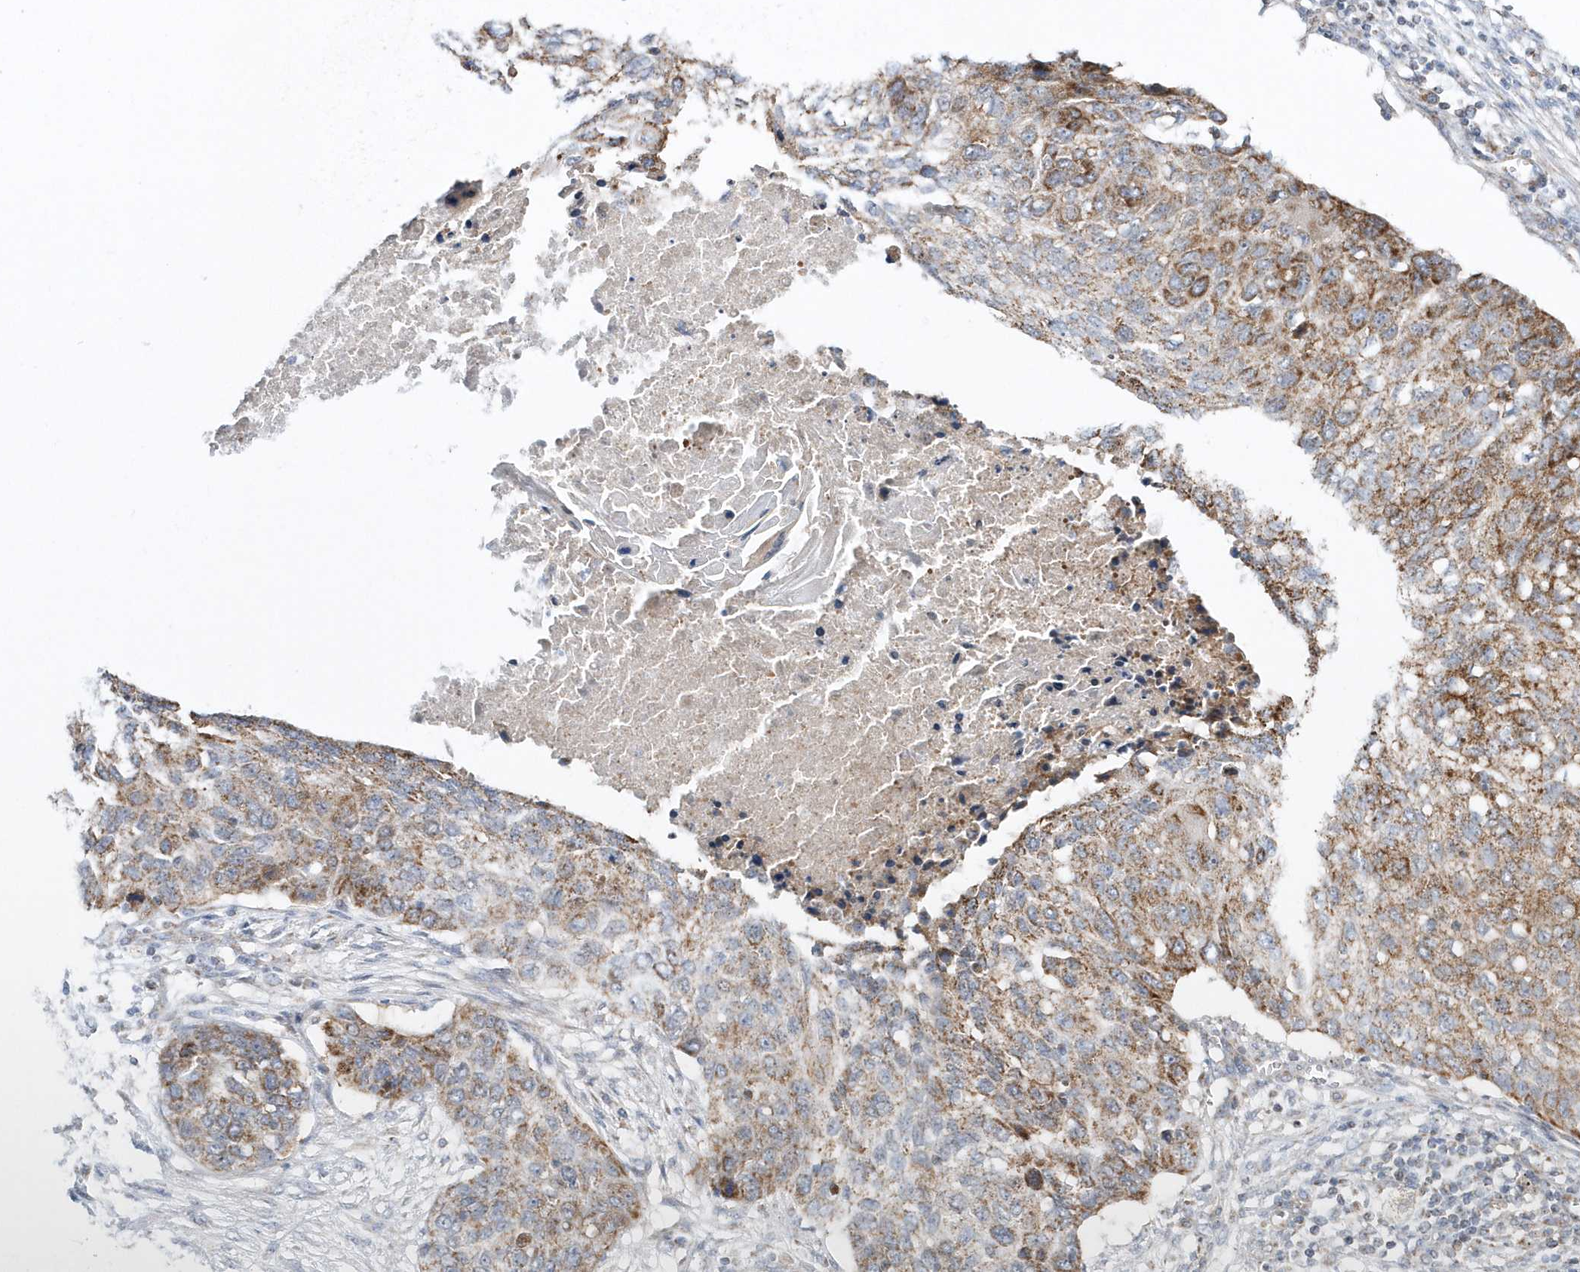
{"staining": {"intensity": "moderate", "quantity": ">75%", "location": "cytoplasmic/membranous"}, "tissue": "lung cancer", "cell_type": "Tumor cells", "image_type": "cancer", "snomed": [{"axis": "morphology", "description": "Squamous cell carcinoma, NOS"}, {"axis": "topography", "description": "Lung"}], "caption": "Immunohistochemical staining of lung cancer (squamous cell carcinoma) demonstrates medium levels of moderate cytoplasmic/membranous expression in approximately >75% of tumor cells.", "gene": "OPA1", "patient": {"sex": "female", "age": 63}}